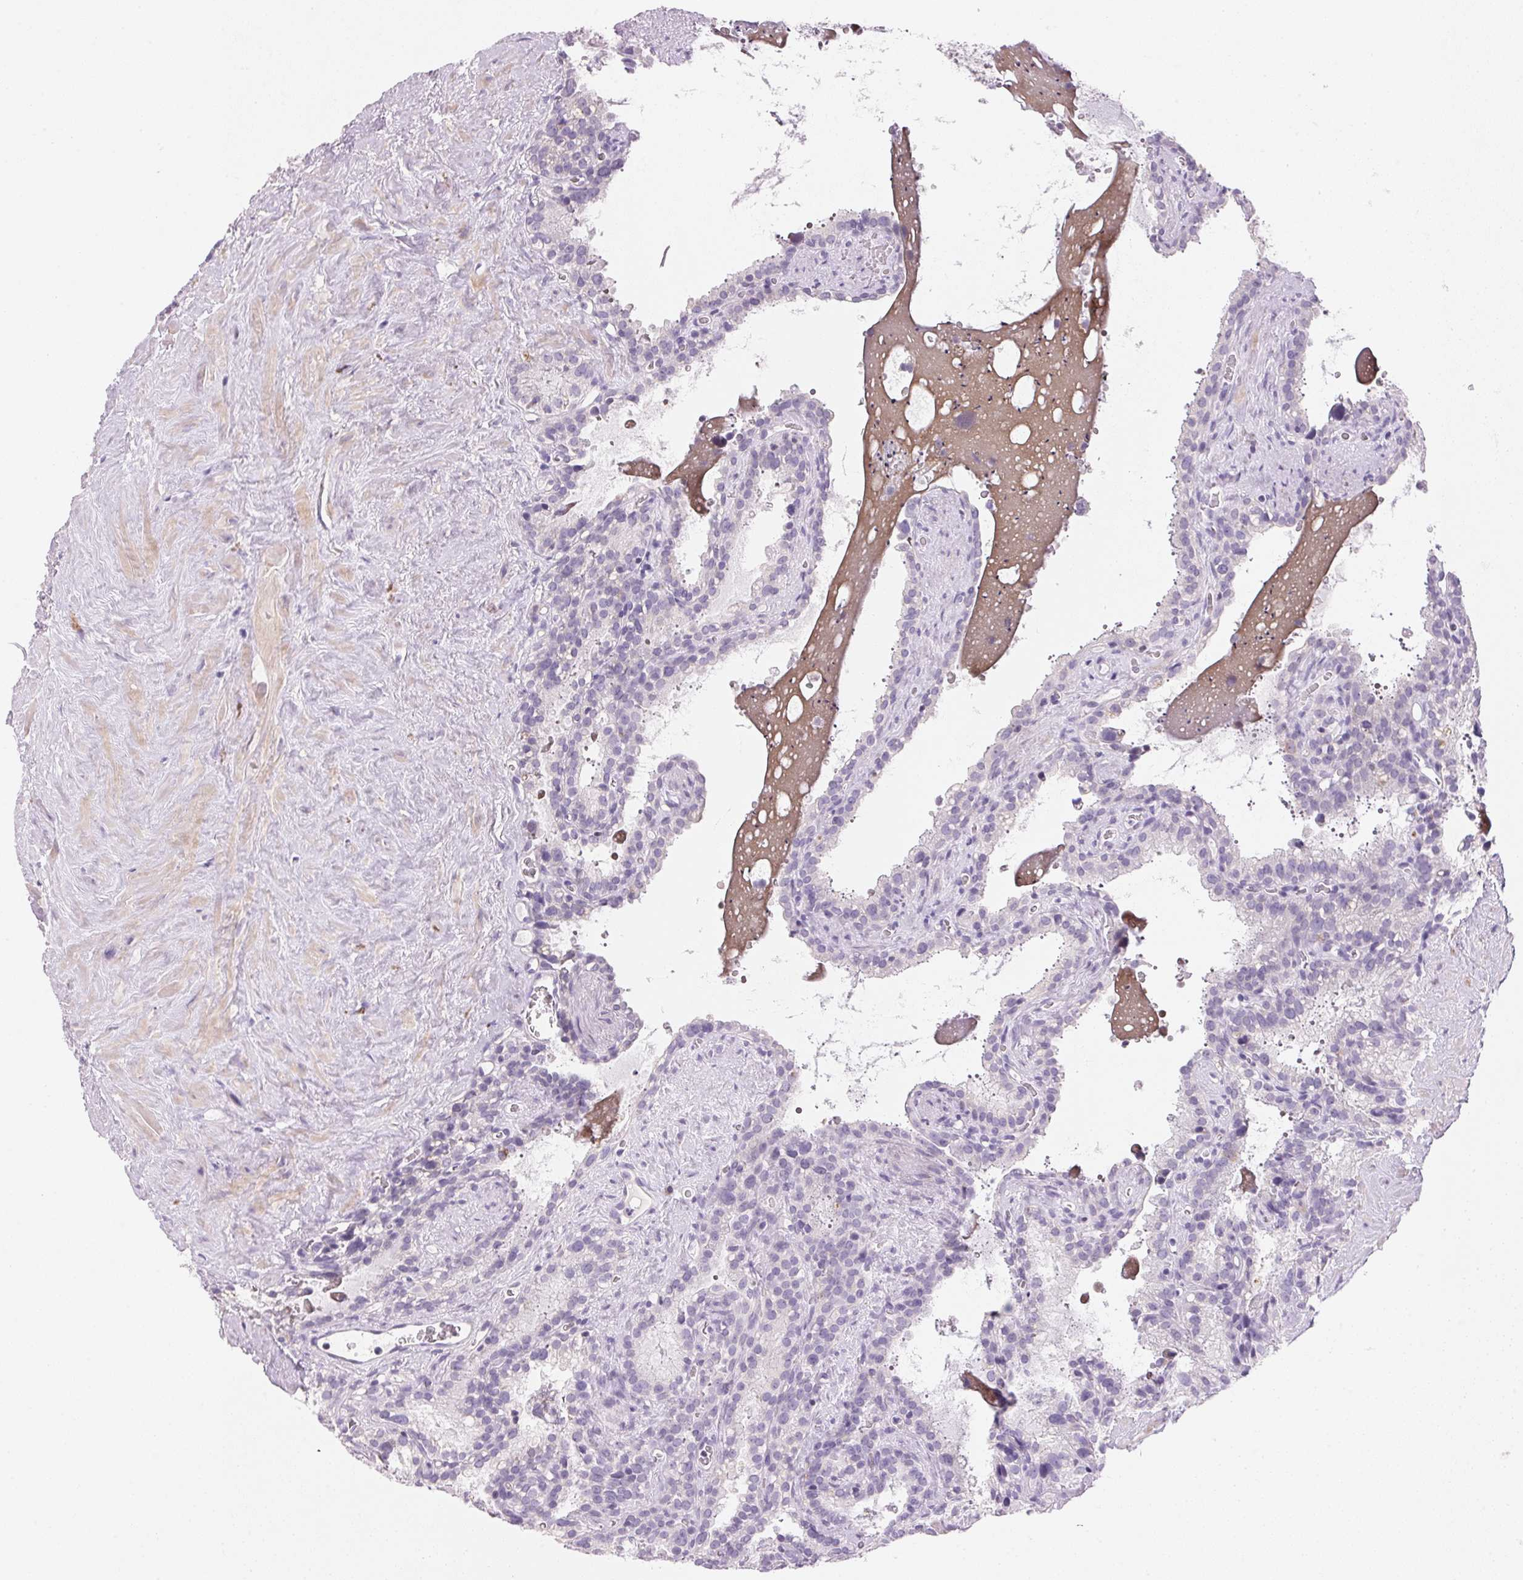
{"staining": {"intensity": "negative", "quantity": "none", "location": "none"}, "tissue": "seminal vesicle", "cell_type": "Glandular cells", "image_type": "normal", "snomed": [{"axis": "morphology", "description": "Normal tissue, NOS"}, {"axis": "topography", "description": "Prostate"}, {"axis": "topography", "description": "Seminal veicle"}], "caption": "The histopathology image exhibits no significant positivity in glandular cells of seminal vesicle.", "gene": "CYP11B1", "patient": {"sex": "male", "age": 71}}